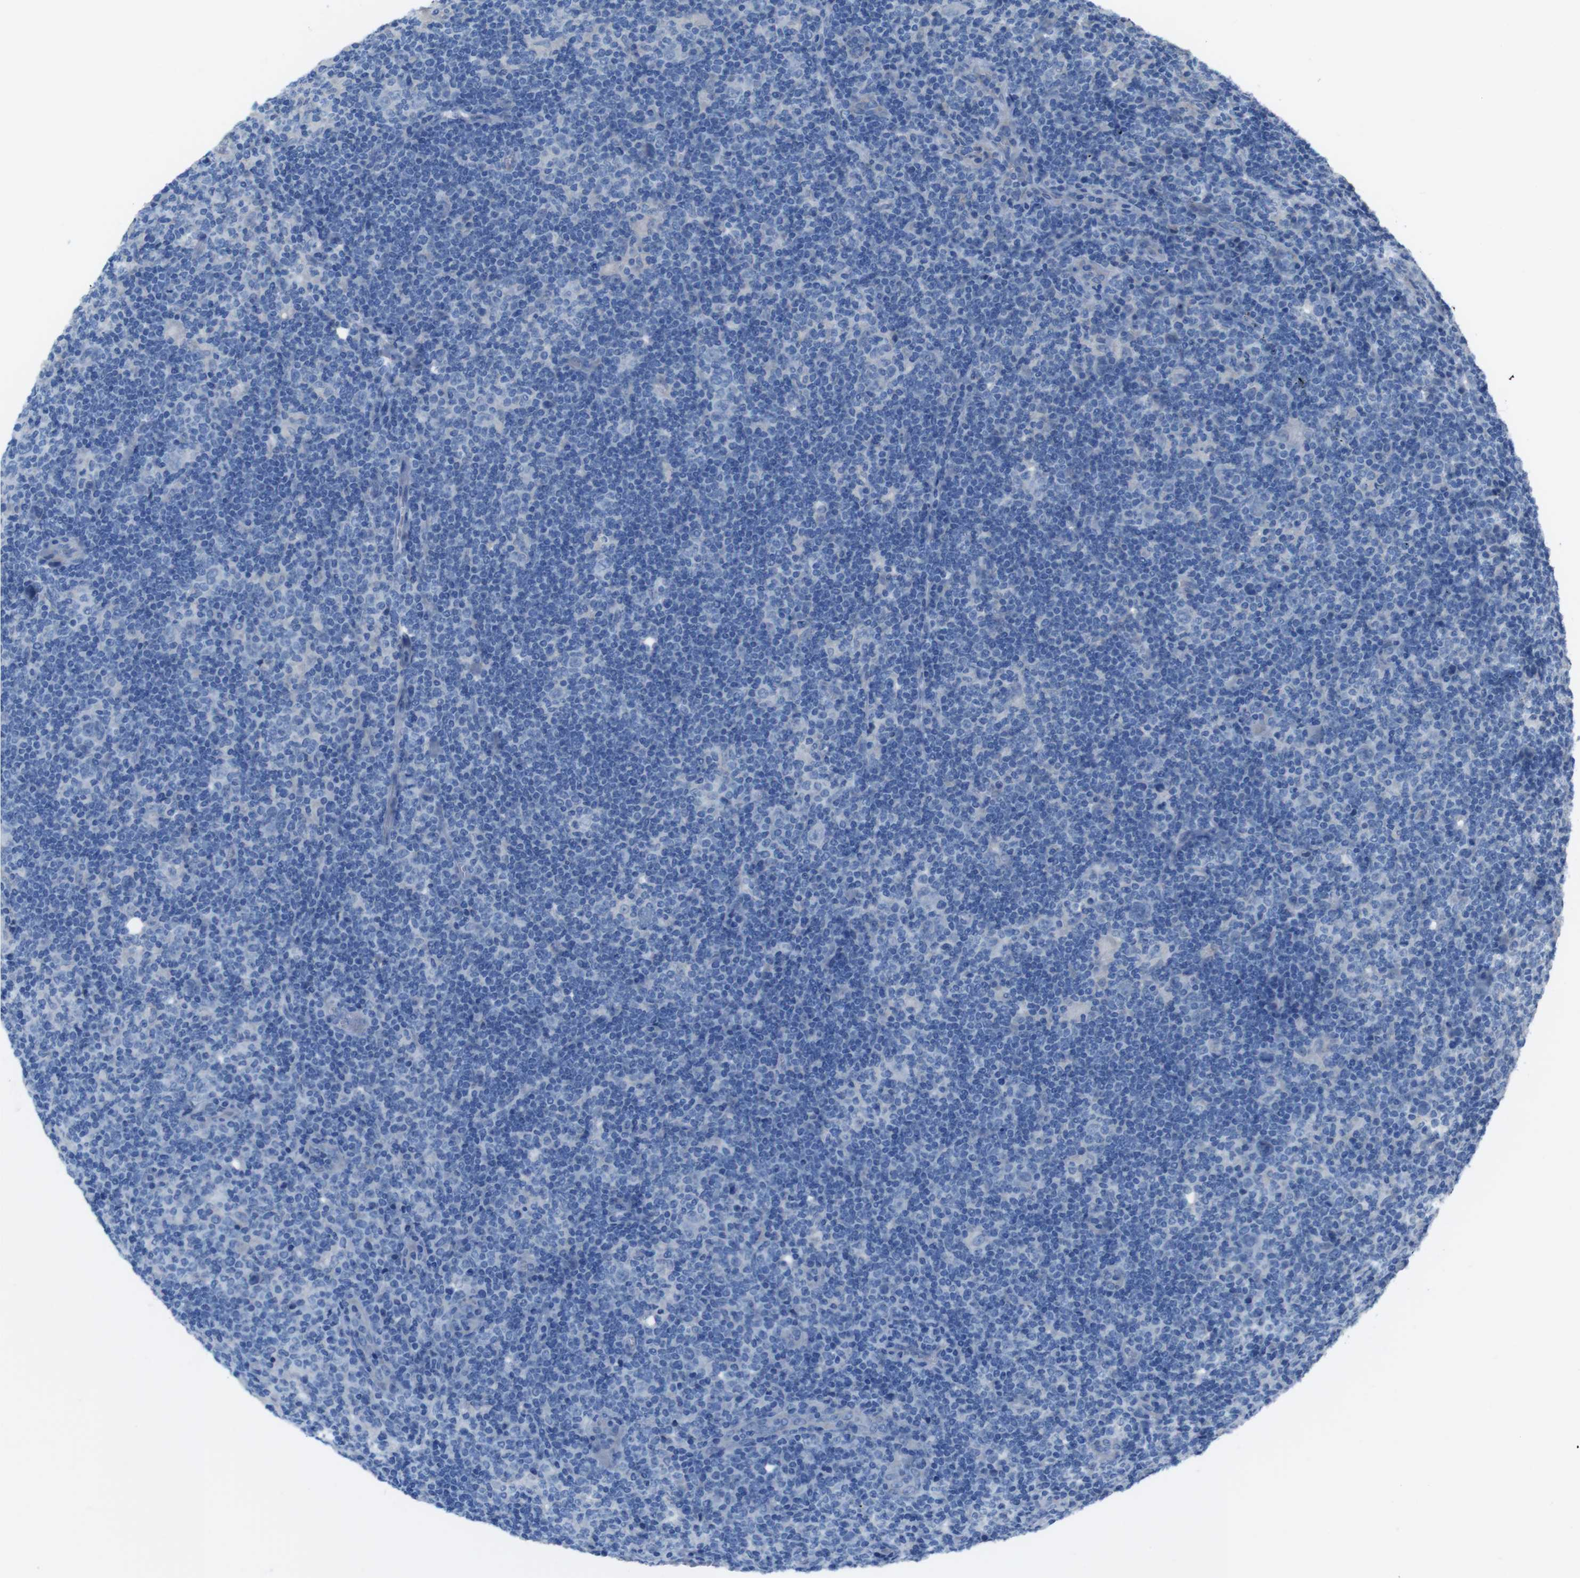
{"staining": {"intensity": "negative", "quantity": "none", "location": "none"}, "tissue": "lymphoma", "cell_type": "Tumor cells", "image_type": "cancer", "snomed": [{"axis": "morphology", "description": "Hodgkin's disease, NOS"}, {"axis": "topography", "description": "Lymph node"}], "caption": "Tumor cells show no significant staining in lymphoma.", "gene": "CYP2C8", "patient": {"sex": "female", "age": 57}}